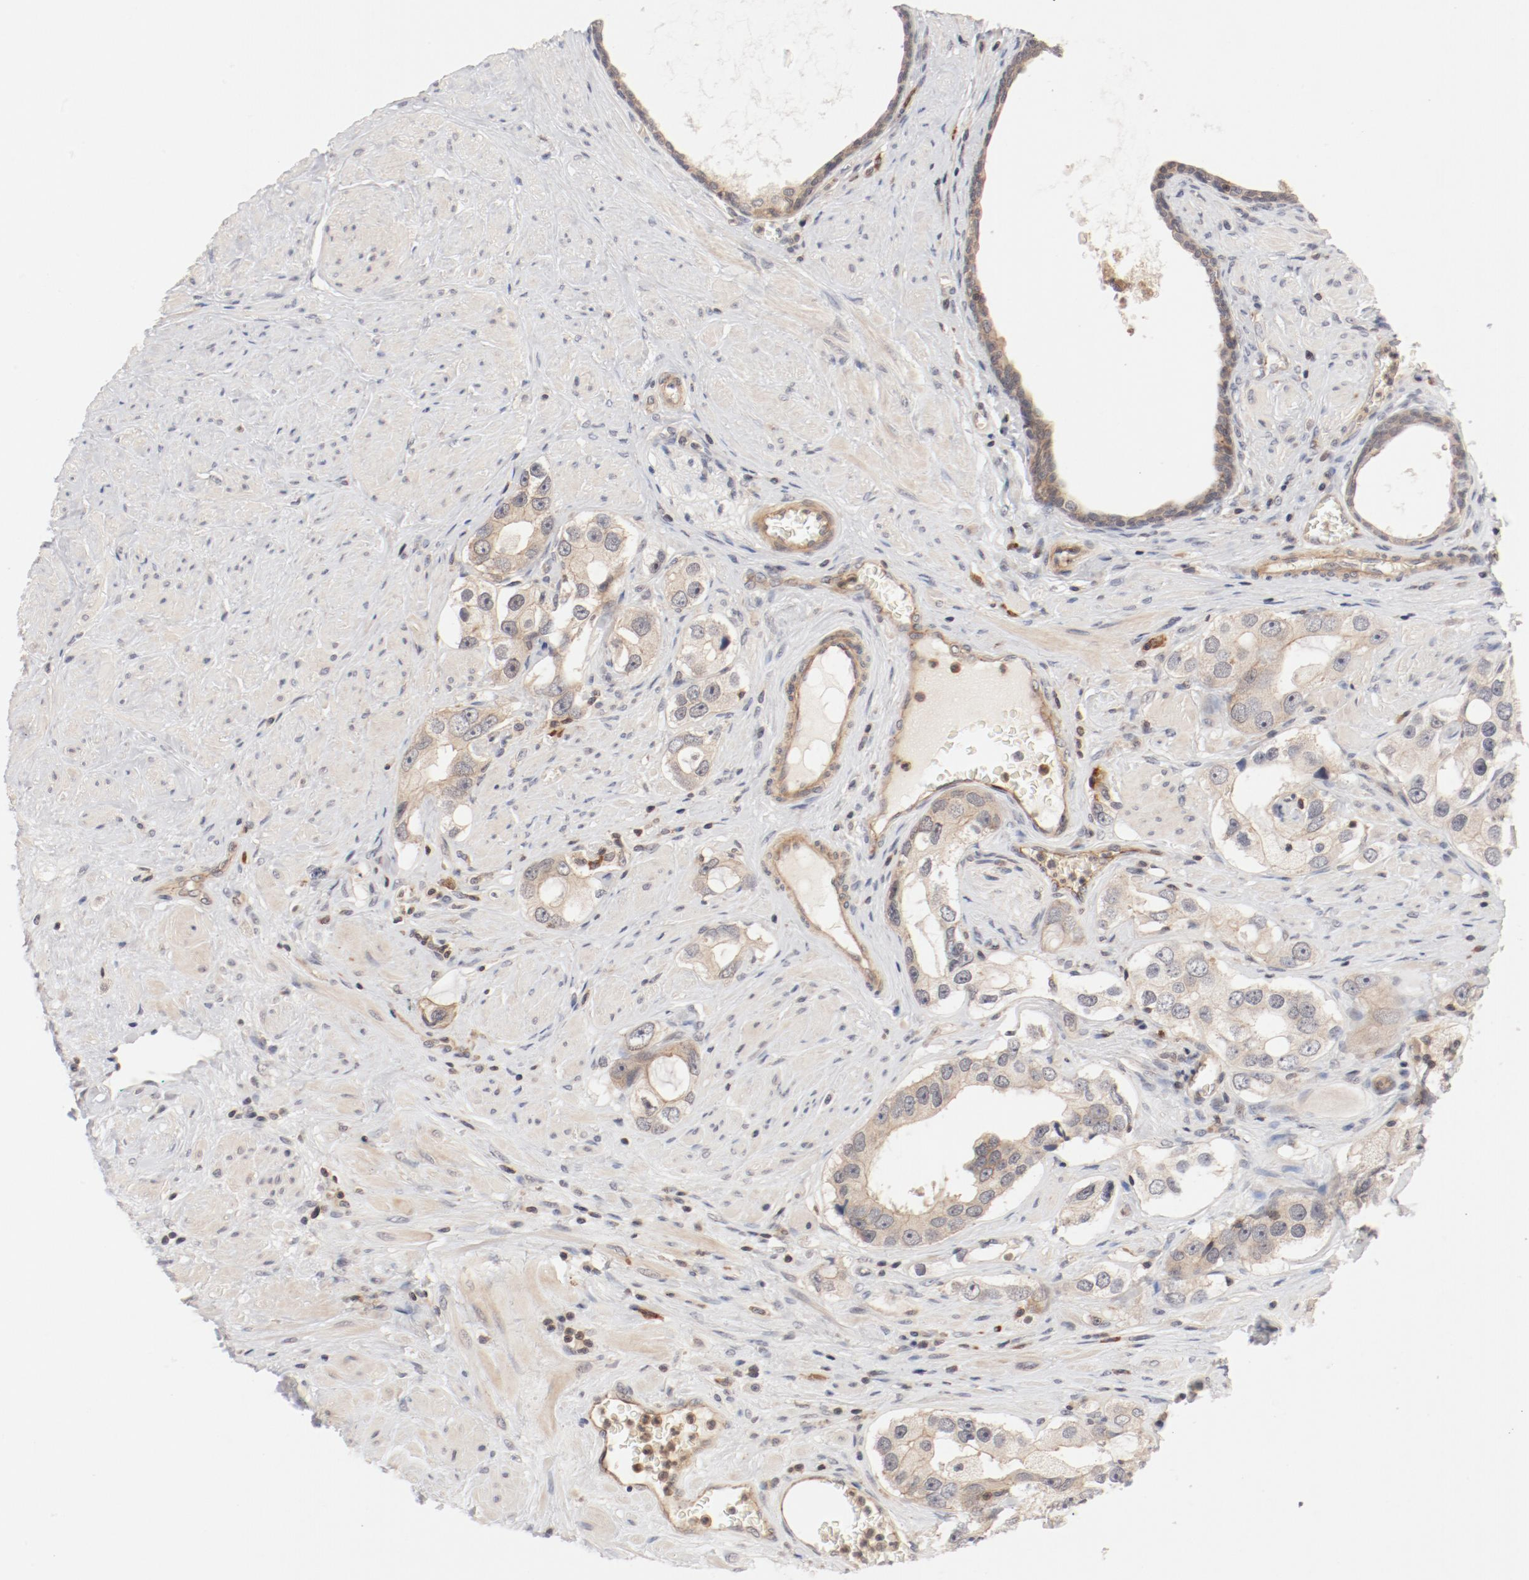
{"staining": {"intensity": "weak", "quantity": "<25%", "location": "cytoplasmic/membranous"}, "tissue": "prostate cancer", "cell_type": "Tumor cells", "image_type": "cancer", "snomed": [{"axis": "morphology", "description": "Adenocarcinoma, High grade"}, {"axis": "topography", "description": "Prostate"}], "caption": "A high-resolution histopathology image shows immunohistochemistry (IHC) staining of prostate adenocarcinoma (high-grade), which demonstrates no significant expression in tumor cells. (Immunohistochemistry, brightfield microscopy, high magnification).", "gene": "ZNF267", "patient": {"sex": "male", "age": 63}}